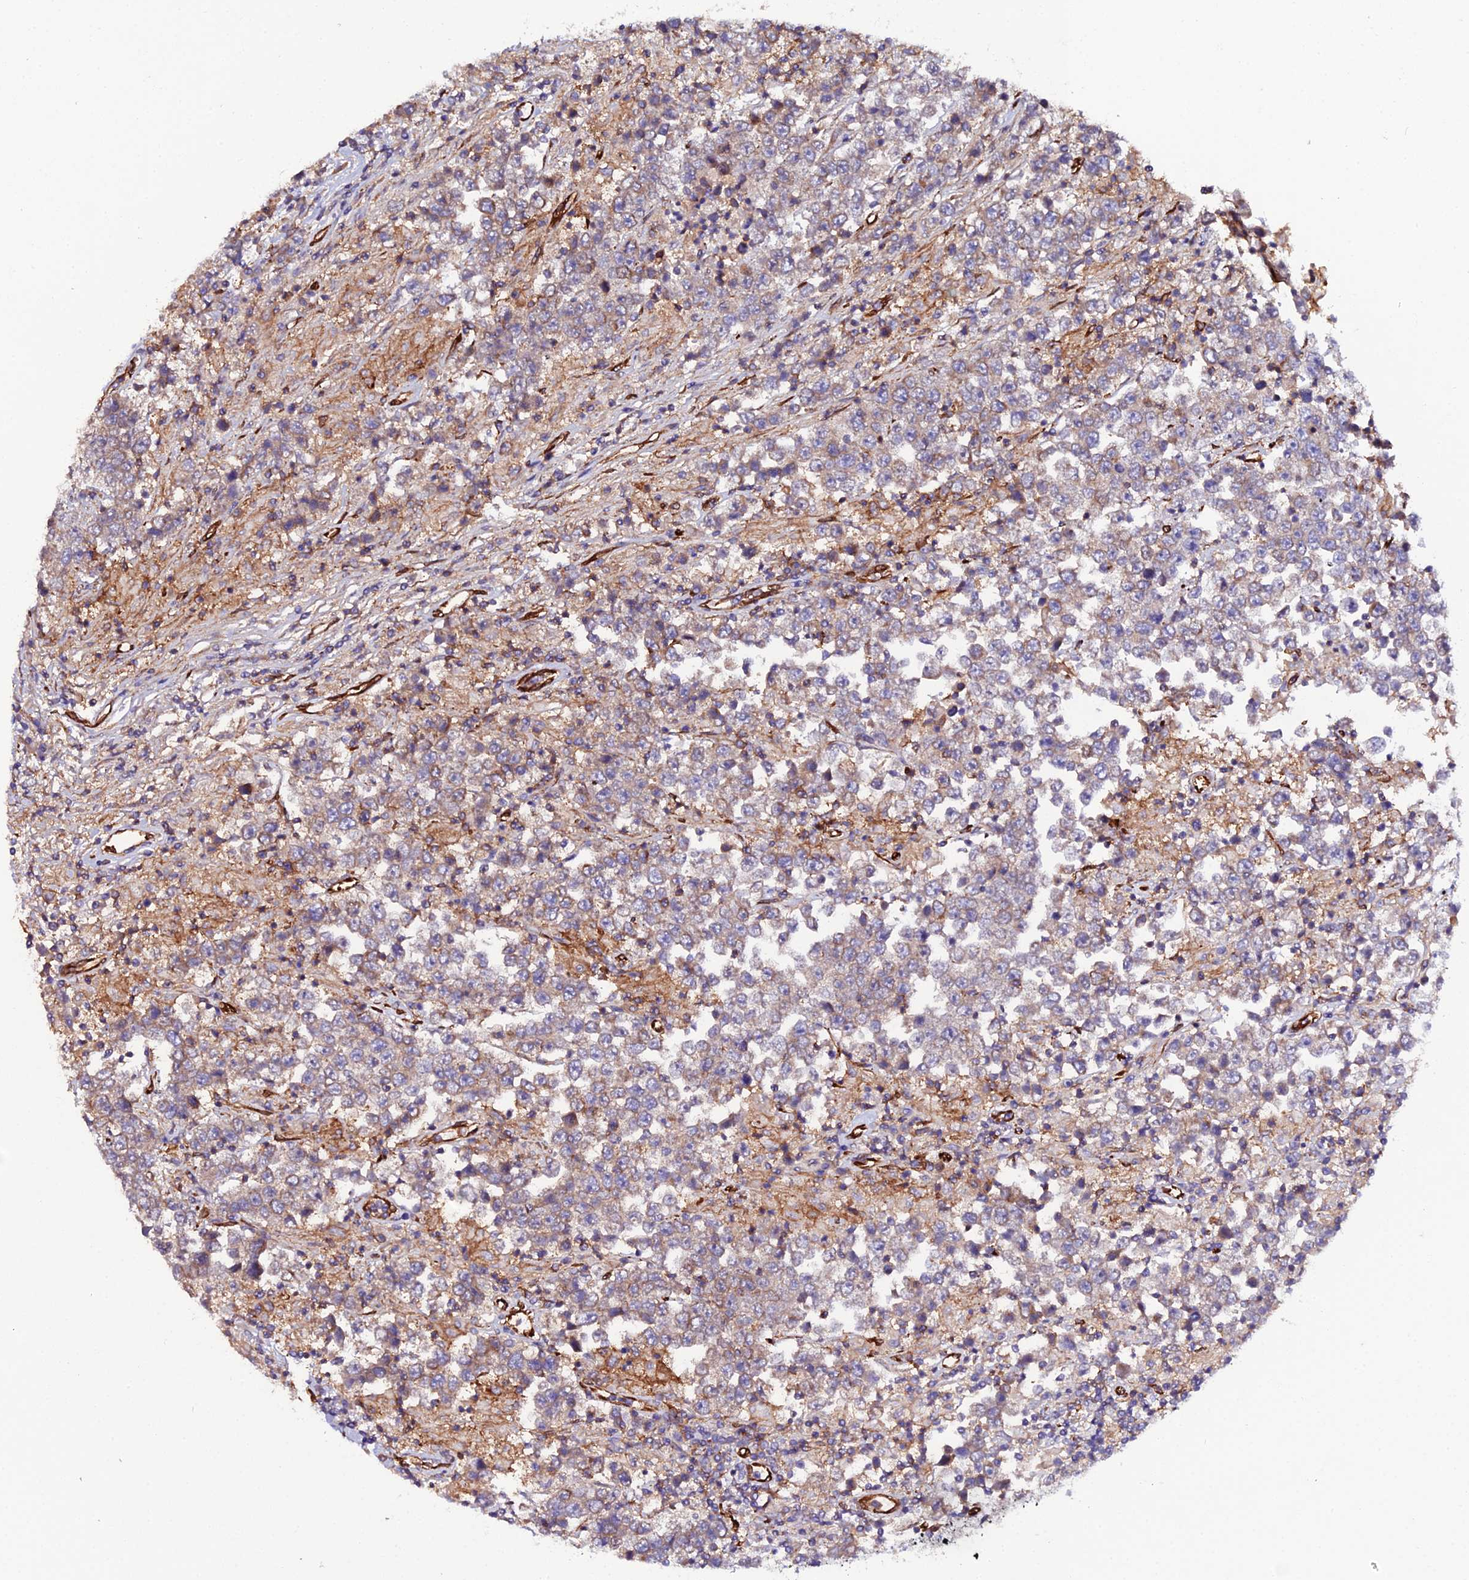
{"staining": {"intensity": "weak", "quantity": "25%-75%", "location": "cytoplasmic/membranous"}, "tissue": "testis cancer", "cell_type": "Tumor cells", "image_type": "cancer", "snomed": [{"axis": "morphology", "description": "Normal tissue, NOS"}, {"axis": "morphology", "description": "Urothelial carcinoma, High grade"}, {"axis": "morphology", "description": "Seminoma, NOS"}, {"axis": "morphology", "description": "Carcinoma, Embryonal, NOS"}, {"axis": "topography", "description": "Urinary bladder"}, {"axis": "topography", "description": "Testis"}], "caption": "About 25%-75% of tumor cells in human testis cancer show weak cytoplasmic/membranous protein staining as visualized by brown immunohistochemical staining.", "gene": "TRPV2", "patient": {"sex": "male", "age": 41}}